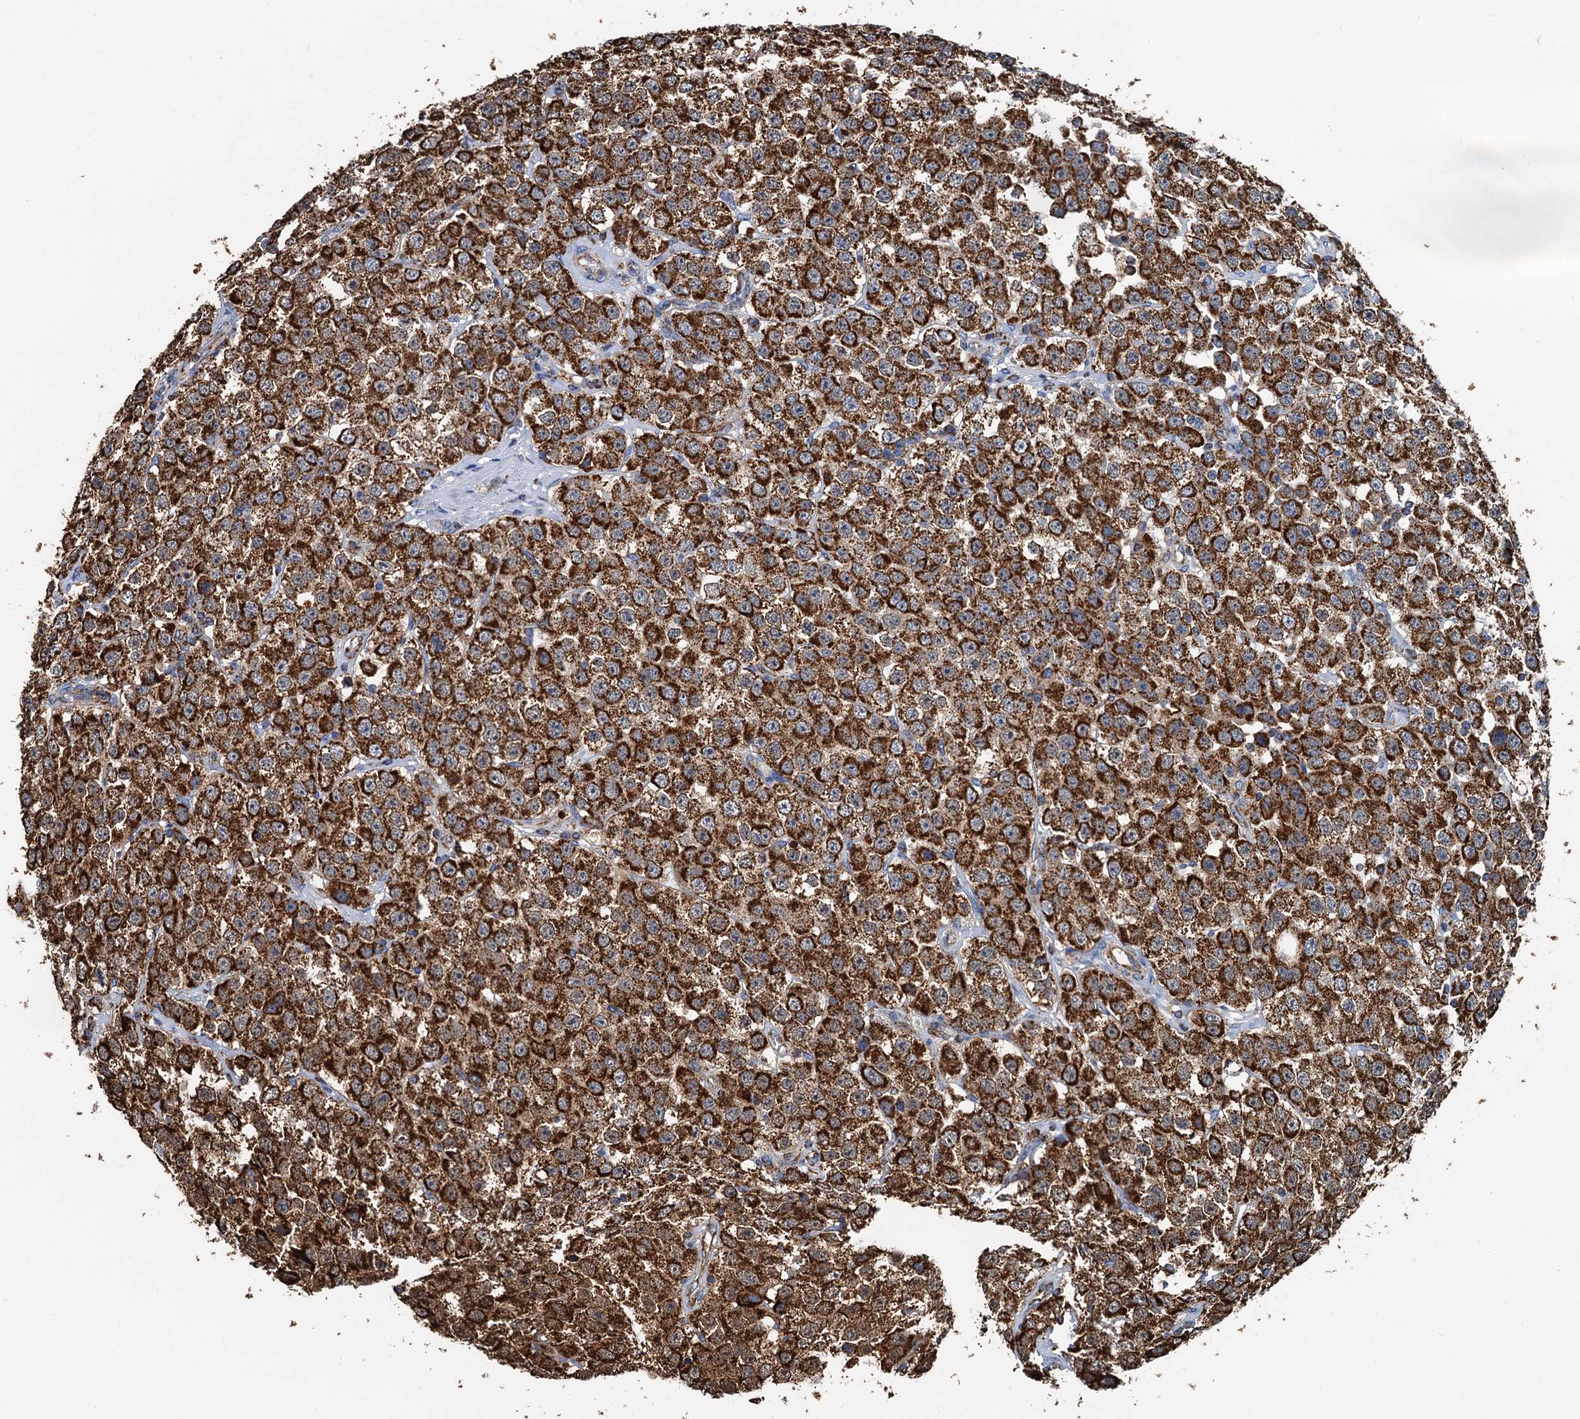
{"staining": {"intensity": "strong", "quantity": ">75%", "location": "cytoplasmic/membranous"}, "tissue": "testis cancer", "cell_type": "Tumor cells", "image_type": "cancer", "snomed": [{"axis": "morphology", "description": "Seminoma, NOS"}, {"axis": "topography", "description": "Testis"}], "caption": "Protein expression analysis of human testis seminoma reveals strong cytoplasmic/membranous positivity in approximately >75% of tumor cells.", "gene": "AAGAB", "patient": {"sex": "male", "age": 28}}